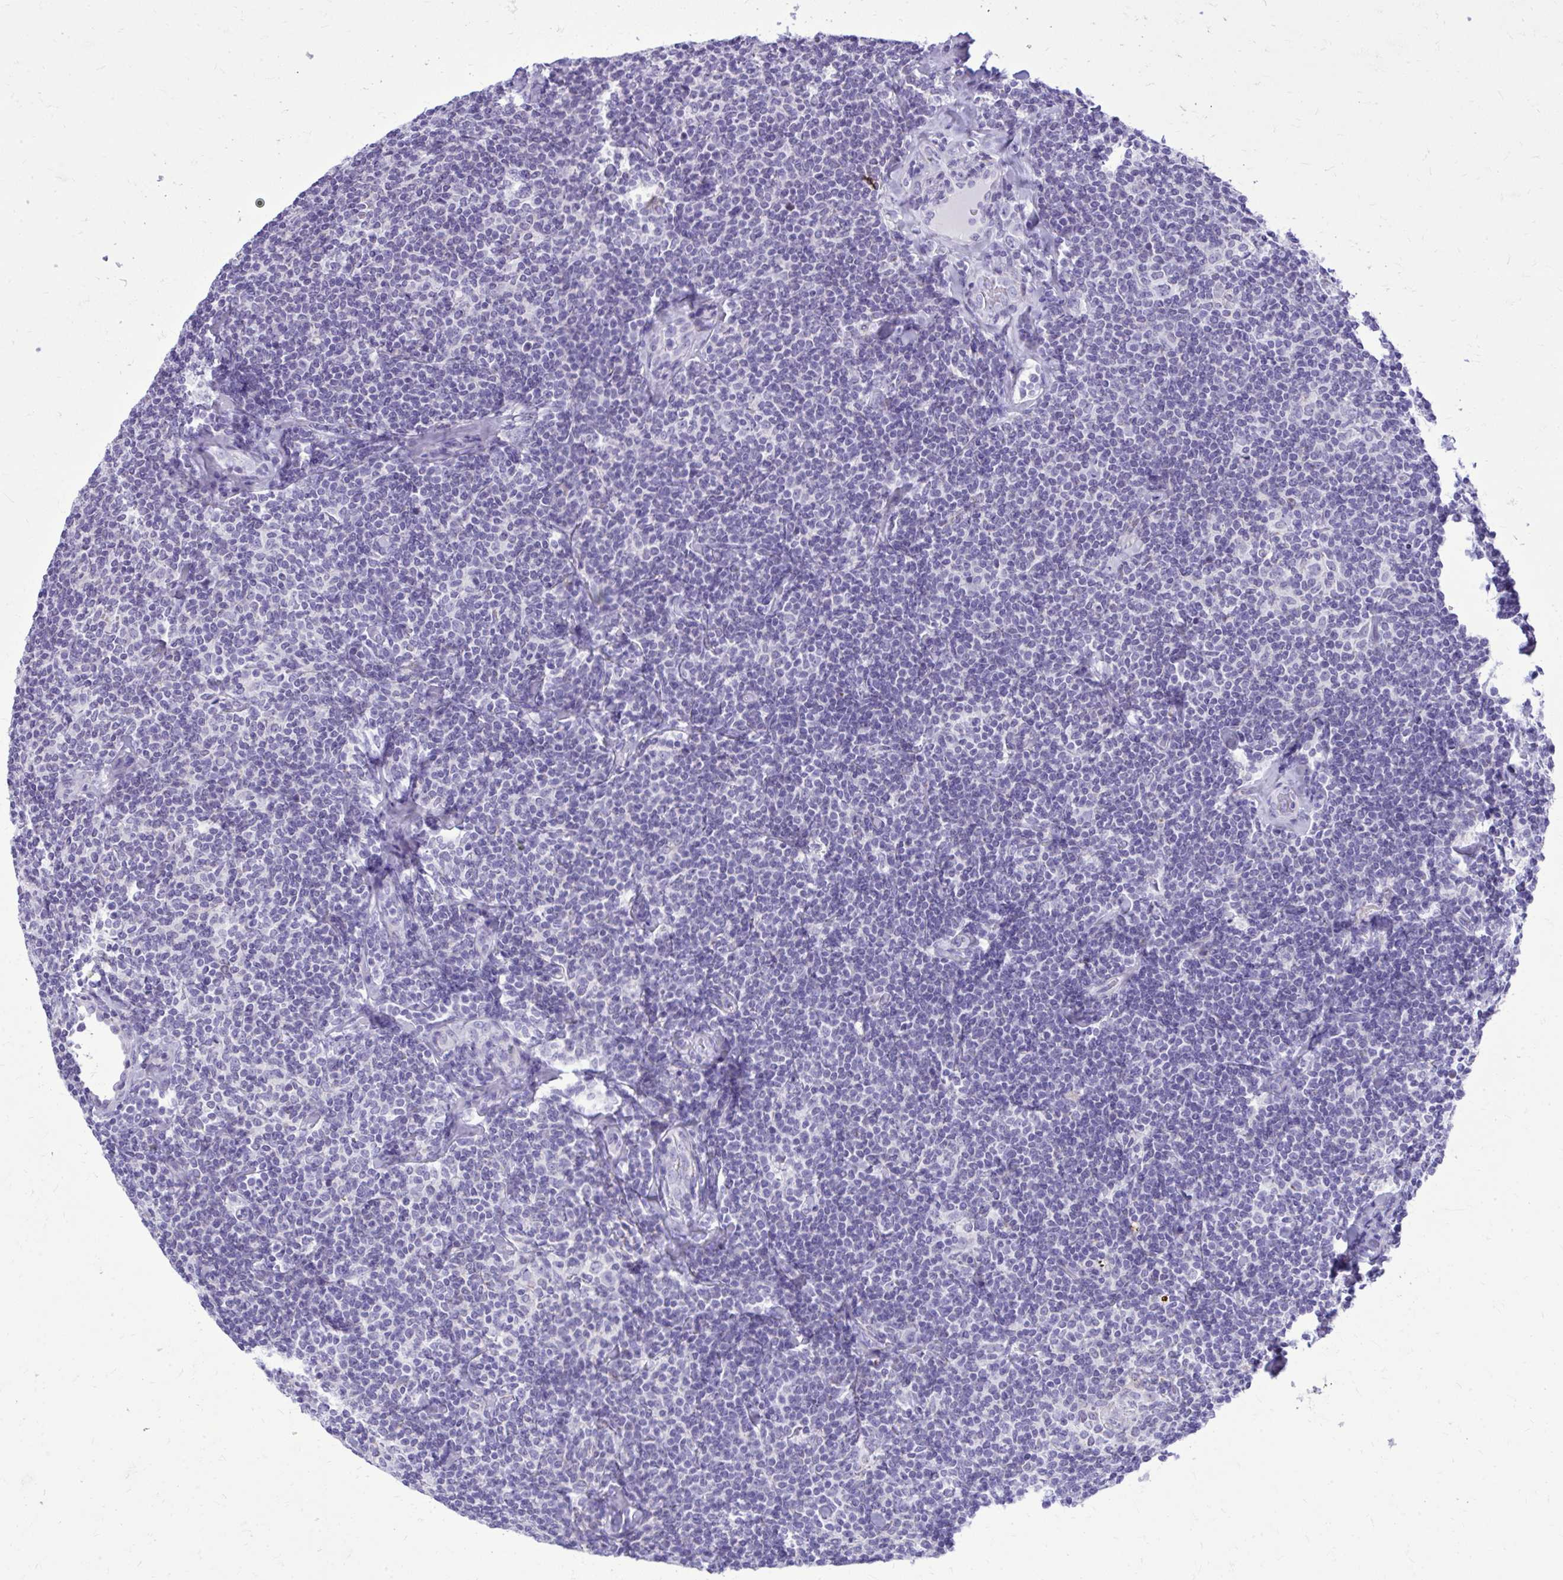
{"staining": {"intensity": "negative", "quantity": "none", "location": "none"}, "tissue": "lymphoma", "cell_type": "Tumor cells", "image_type": "cancer", "snomed": [{"axis": "morphology", "description": "Malignant lymphoma, non-Hodgkin's type, Low grade"}, {"axis": "topography", "description": "Lymph node"}], "caption": "This is an IHC histopathology image of human malignant lymphoma, non-Hodgkin's type (low-grade). There is no expression in tumor cells.", "gene": "BCL6B", "patient": {"sex": "female", "age": 56}}